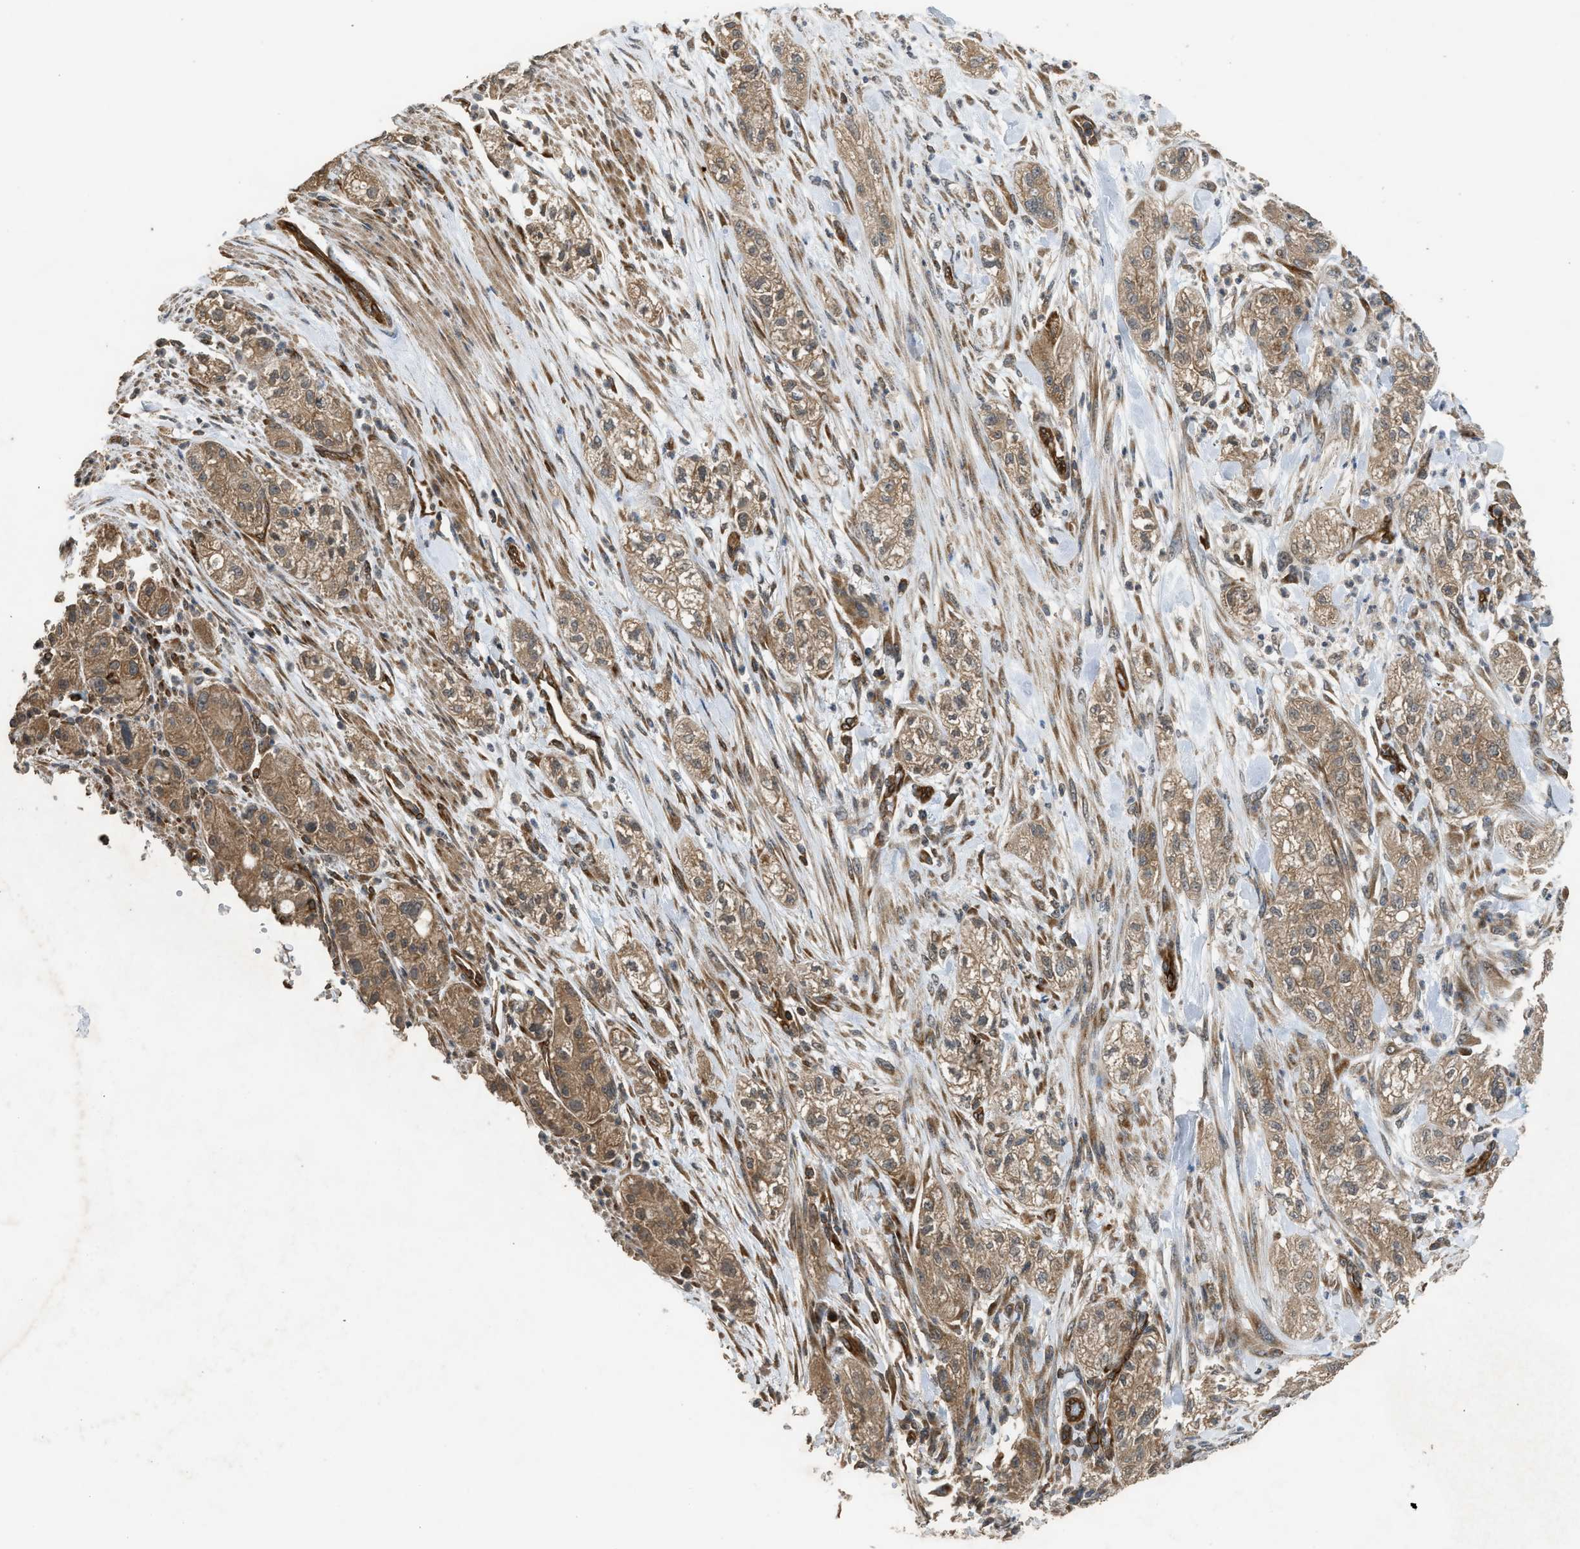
{"staining": {"intensity": "moderate", "quantity": ">75%", "location": "cytoplasmic/membranous"}, "tissue": "pancreatic cancer", "cell_type": "Tumor cells", "image_type": "cancer", "snomed": [{"axis": "morphology", "description": "Adenocarcinoma, NOS"}, {"axis": "topography", "description": "Pancreas"}], "caption": "Immunohistochemistry histopathology image of neoplastic tissue: pancreatic adenocarcinoma stained using immunohistochemistry (IHC) displays medium levels of moderate protein expression localized specifically in the cytoplasmic/membranous of tumor cells, appearing as a cytoplasmic/membranous brown color.", "gene": "HIP1R", "patient": {"sex": "female", "age": 78}}